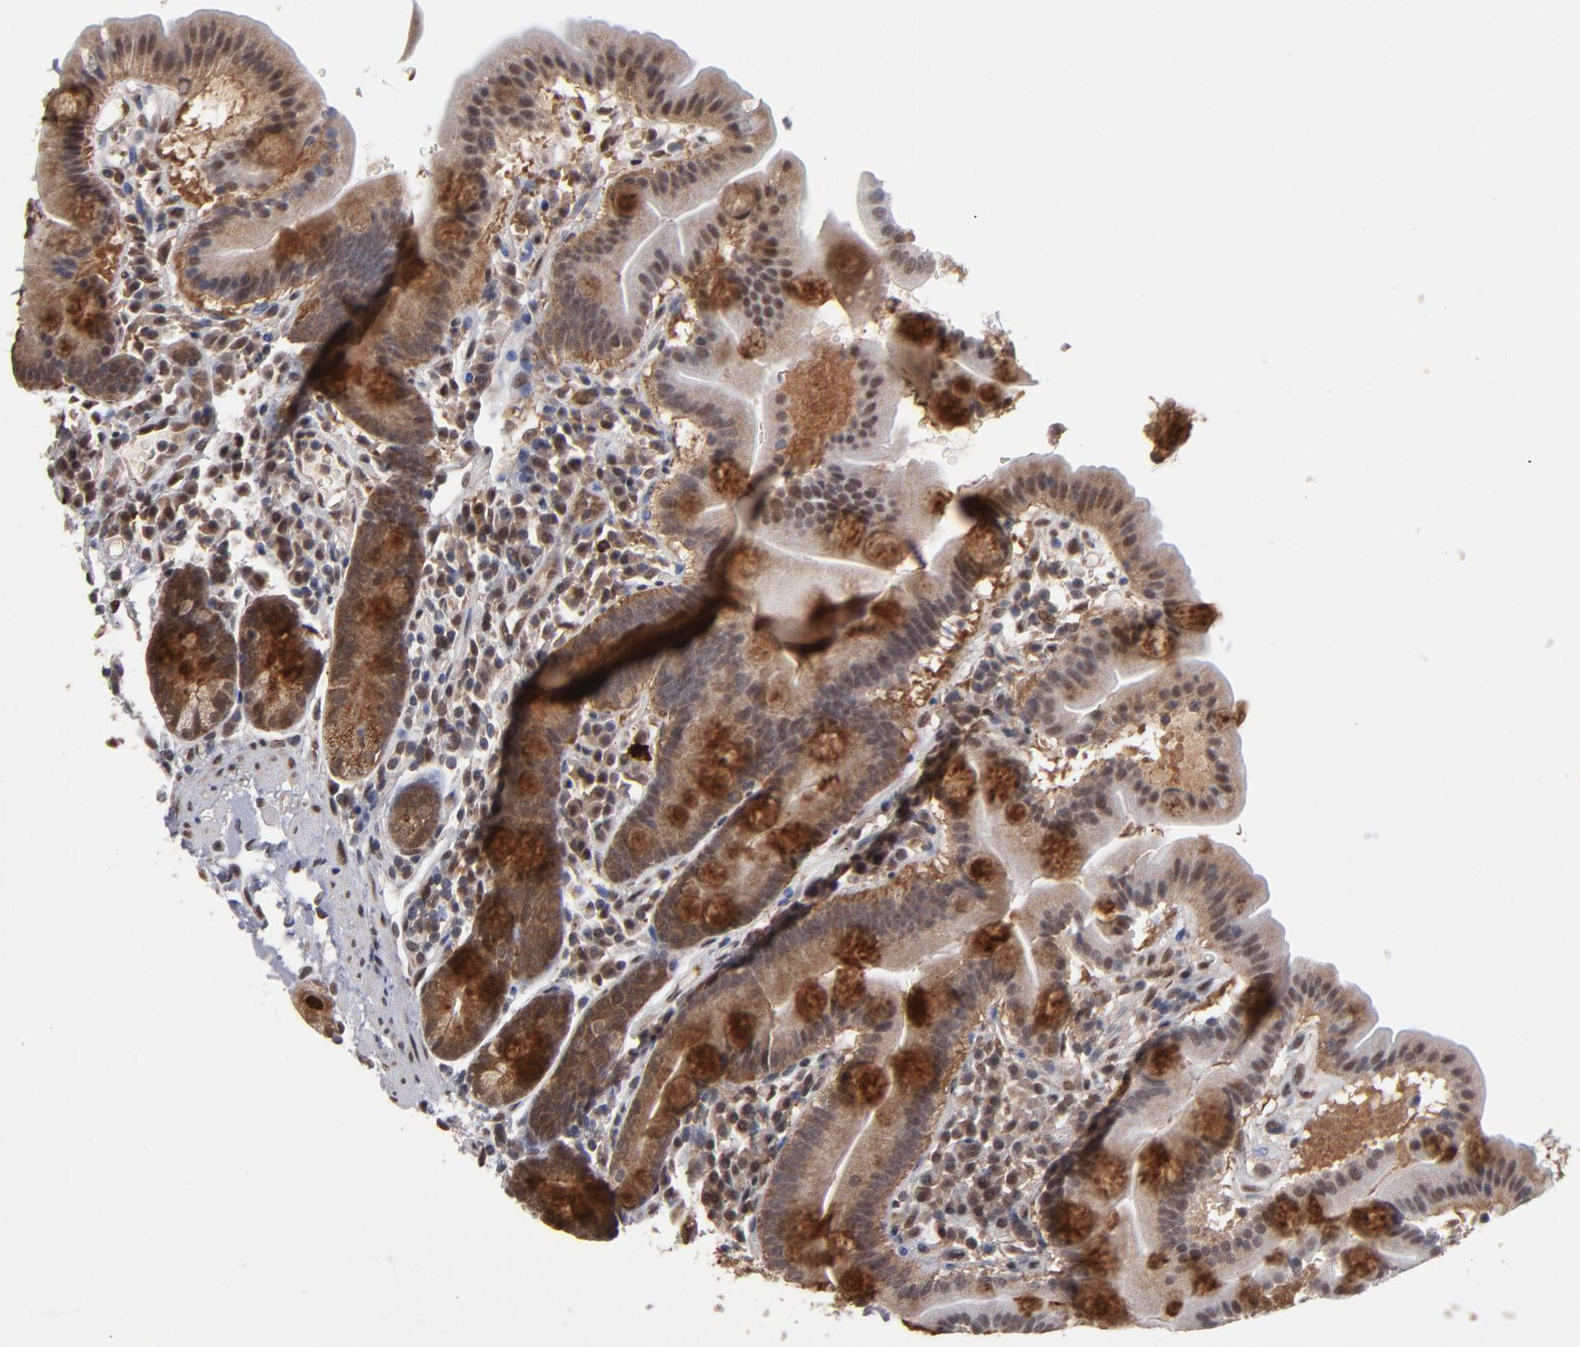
{"staining": {"intensity": "moderate", "quantity": ">75%", "location": "cytoplasmic/membranous"}, "tissue": "duodenum", "cell_type": "Glandular cells", "image_type": "normal", "snomed": [{"axis": "morphology", "description": "Normal tissue, NOS"}, {"axis": "topography", "description": "Duodenum"}], "caption": "Approximately >75% of glandular cells in normal duodenum display moderate cytoplasmic/membranous protein staining as visualized by brown immunohistochemical staining.", "gene": "HUWE1", "patient": {"sex": "male", "age": 50}}